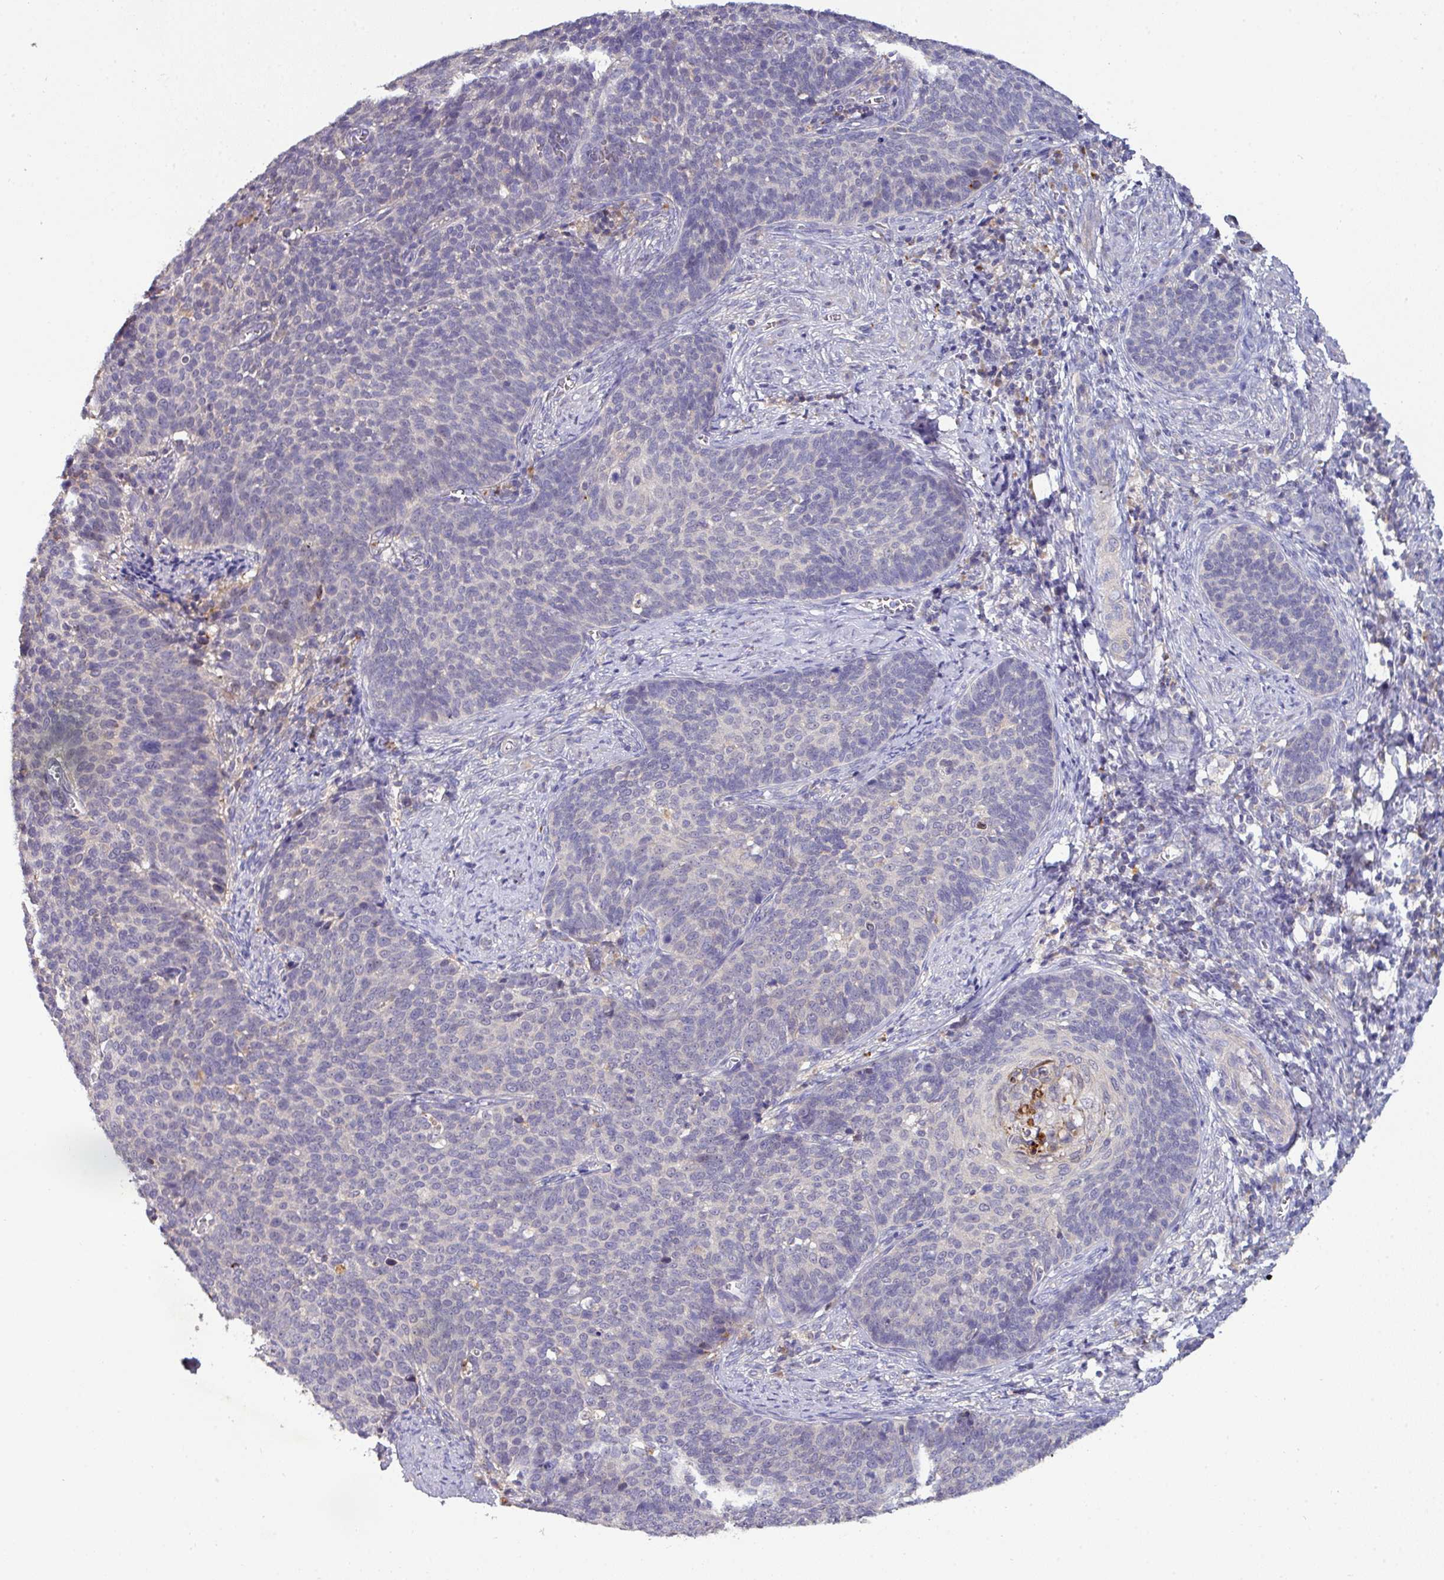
{"staining": {"intensity": "negative", "quantity": "none", "location": "none"}, "tissue": "cervical cancer", "cell_type": "Tumor cells", "image_type": "cancer", "snomed": [{"axis": "morphology", "description": "Normal tissue, NOS"}, {"axis": "morphology", "description": "Squamous cell carcinoma, NOS"}, {"axis": "topography", "description": "Cervix"}], "caption": "High power microscopy photomicrograph of an immunohistochemistry micrograph of squamous cell carcinoma (cervical), revealing no significant staining in tumor cells.", "gene": "AEBP2", "patient": {"sex": "female", "age": 39}}